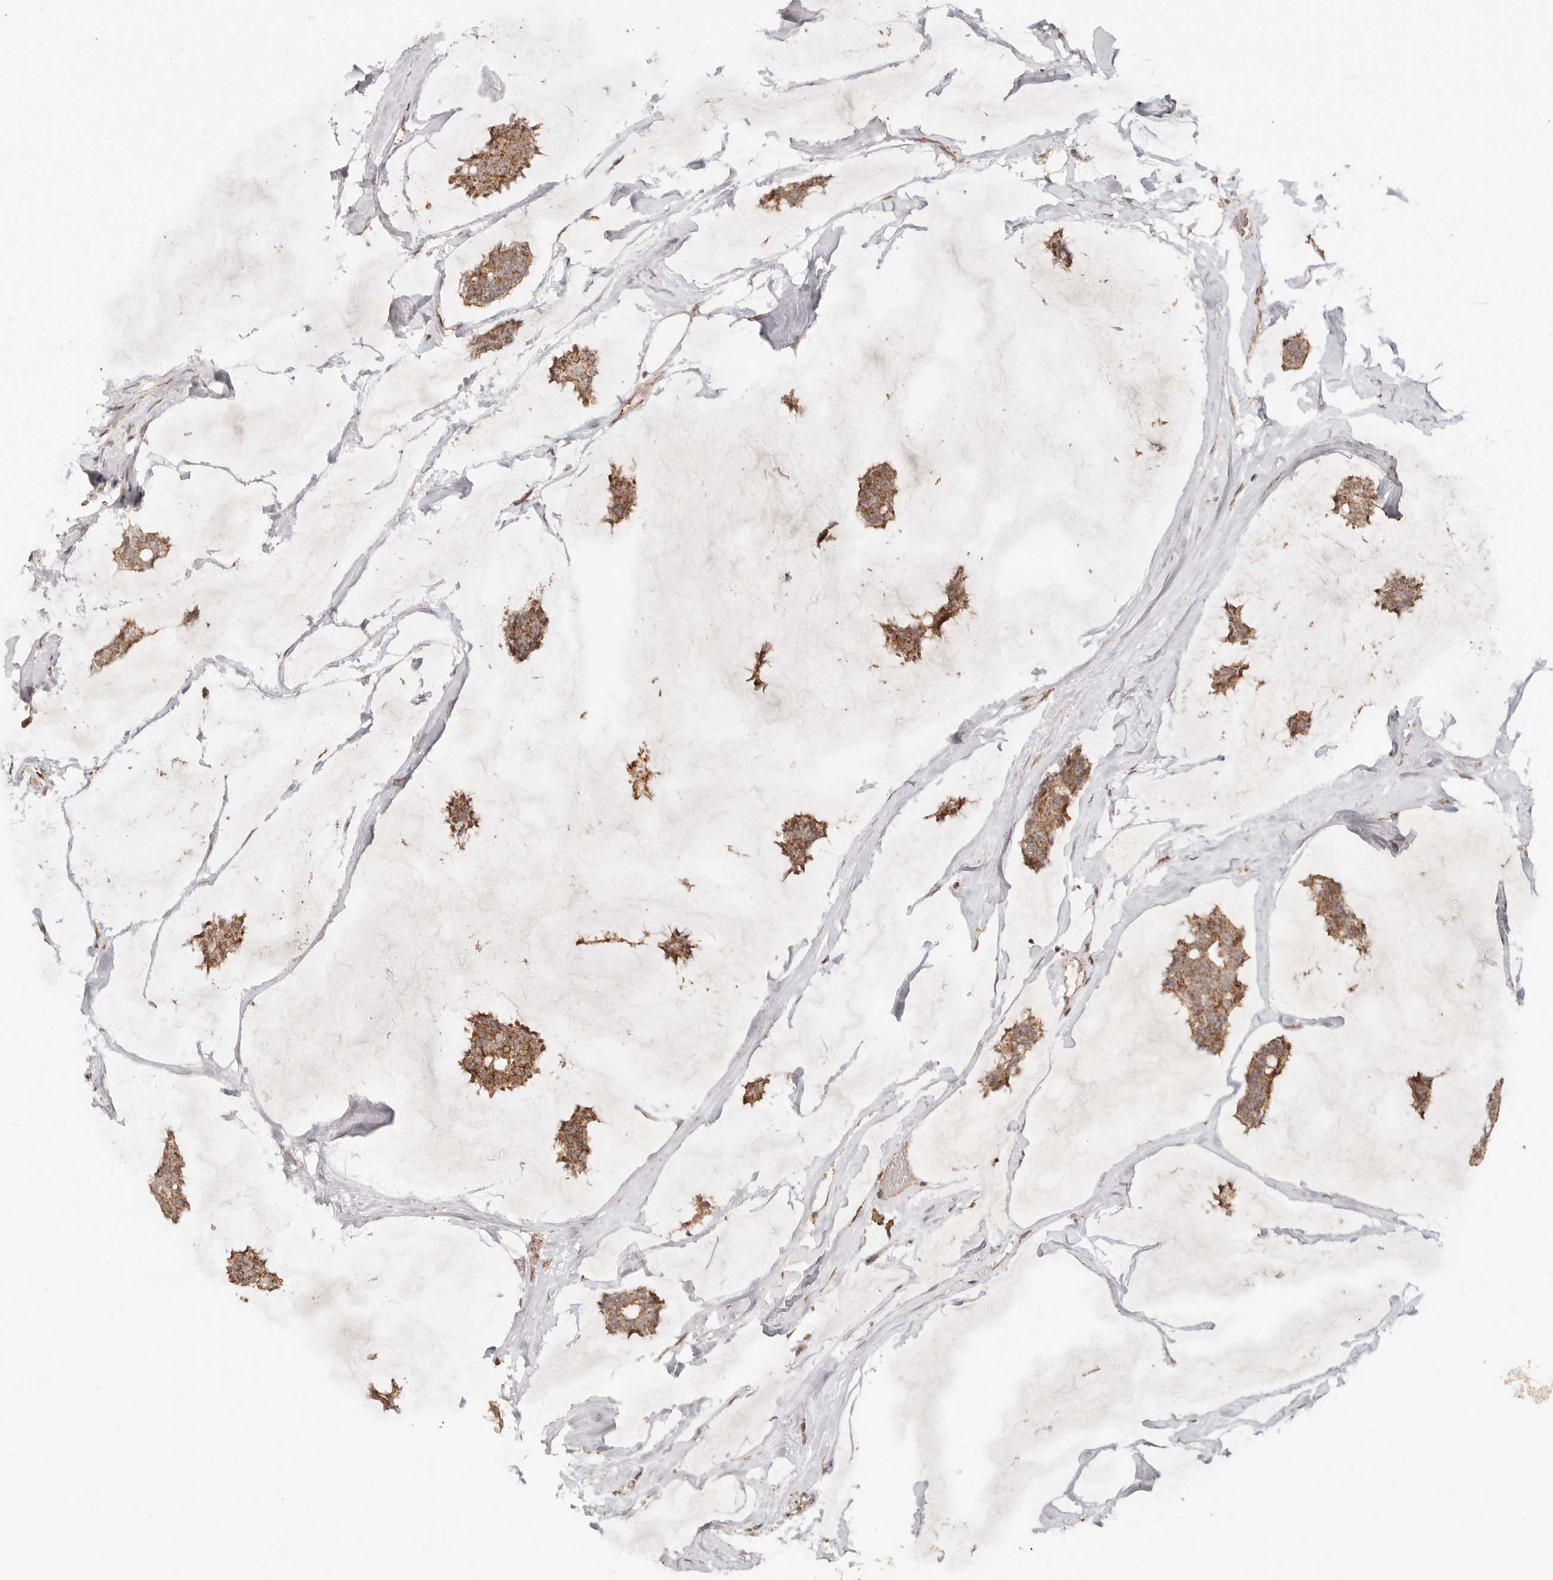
{"staining": {"intensity": "moderate", "quantity": ">75%", "location": "cytoplasmic/membranous"}, "tissue": "breast cancer", "cell_type": "Tumor cells", "image_type": "cancer", "snomed": [{"axis": "morphology", "description": "Duct carcinoma"}, {"axis": "topography", "description": "Breast"}], "caption": "About >75% of tumor cells in human breast cancer reveal moderate cytoplasmic/membranous protein expression as visualized by brown immunohistochemical staining.", "gene": "NDUFB11", "patient": {"sex": "female", "age": 93}}